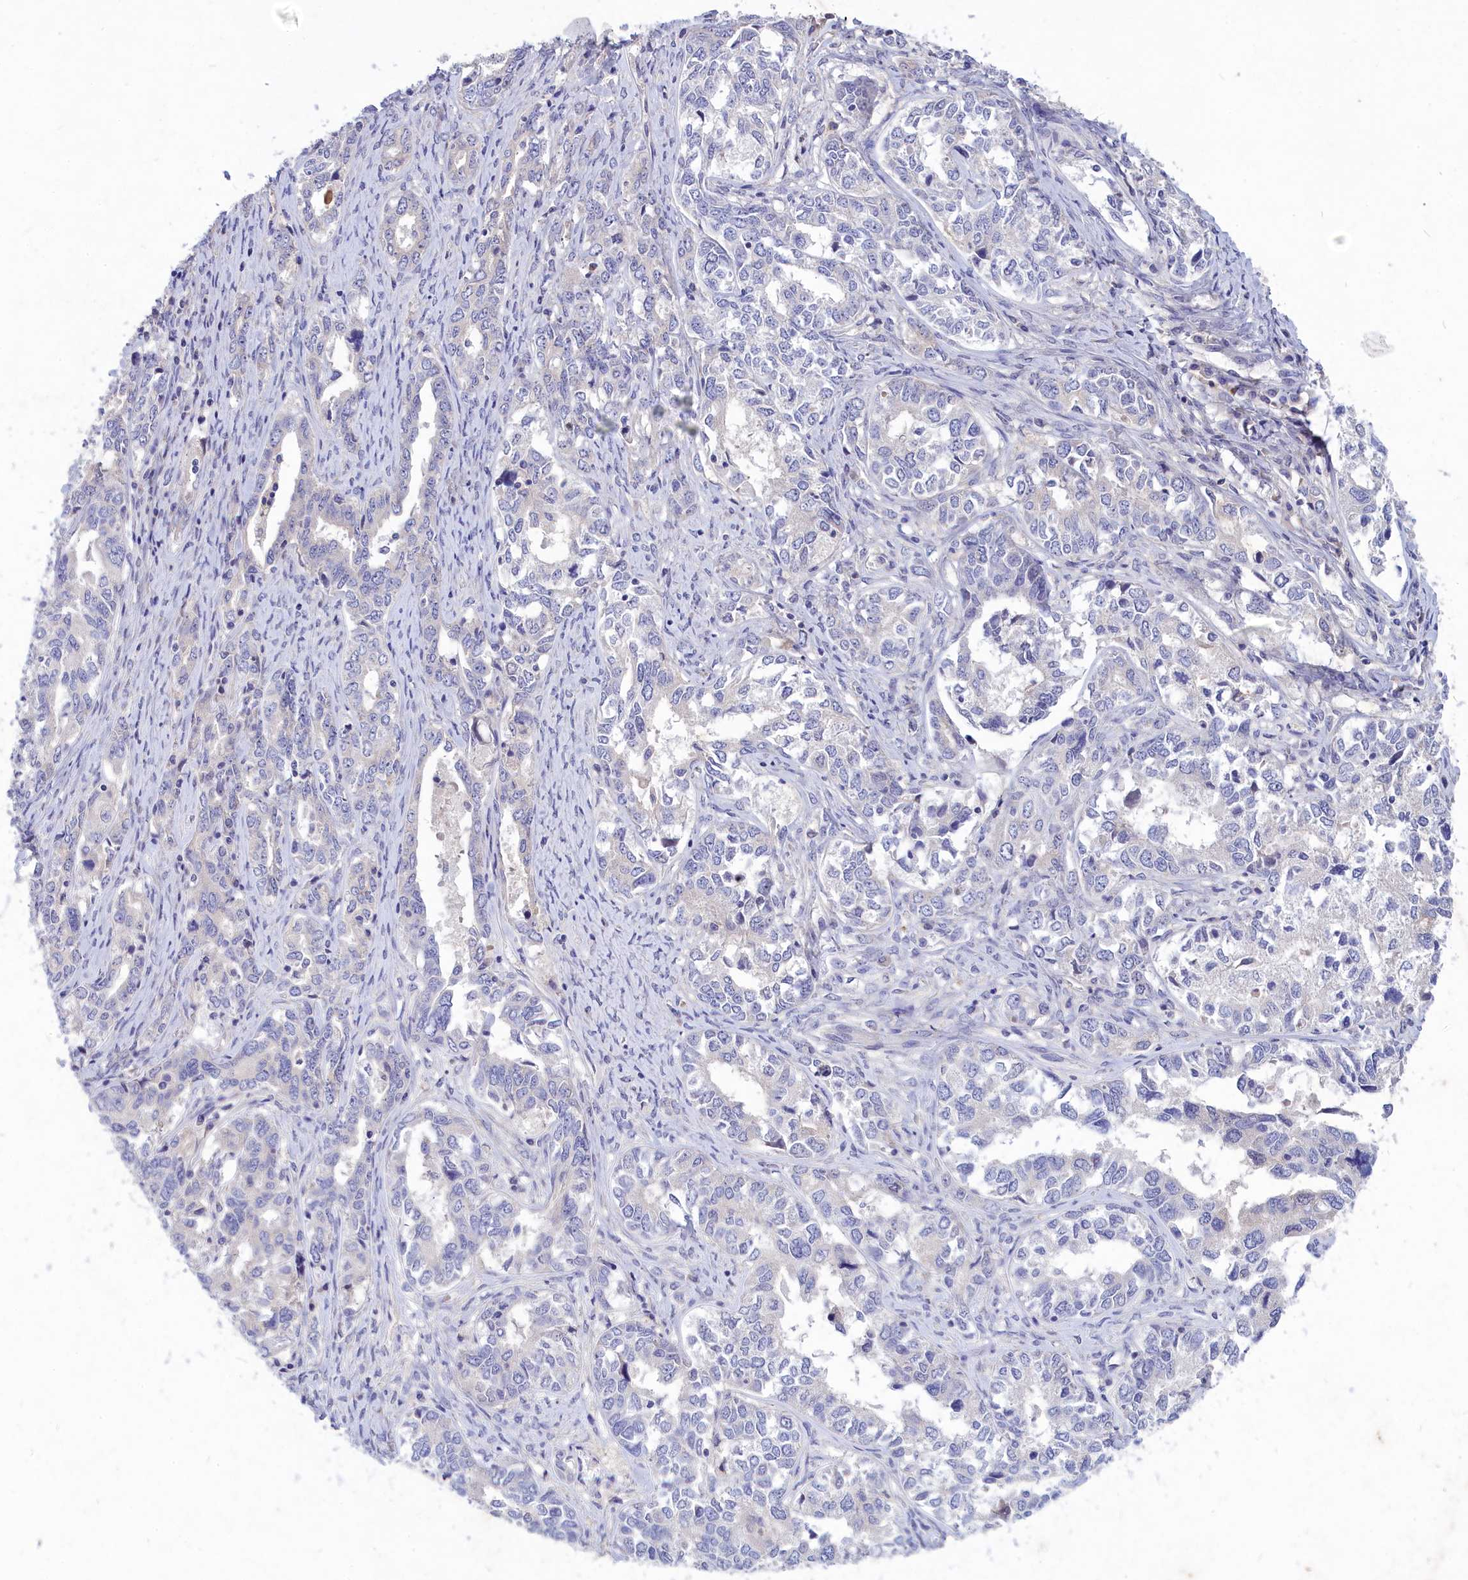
{"staining": {"intensity": "negative", "quantity": "none", "location": "none"}, "tissue": "ovarian cancer", "cell_type": "Tumor cells", "image_type": "cancer", "snomed": [{"axis": "morphology", "description": "Carcinoma, endometroid"}, {"axis": "topography", "description": "Ovary"}], "caption": "Tumor cells show no significant positivity in ovarian cancer. (IHC, brightfield microscopy, high magnification).", "gene": "DEFB119", "patient": {"sex": "female", "age": 62}}